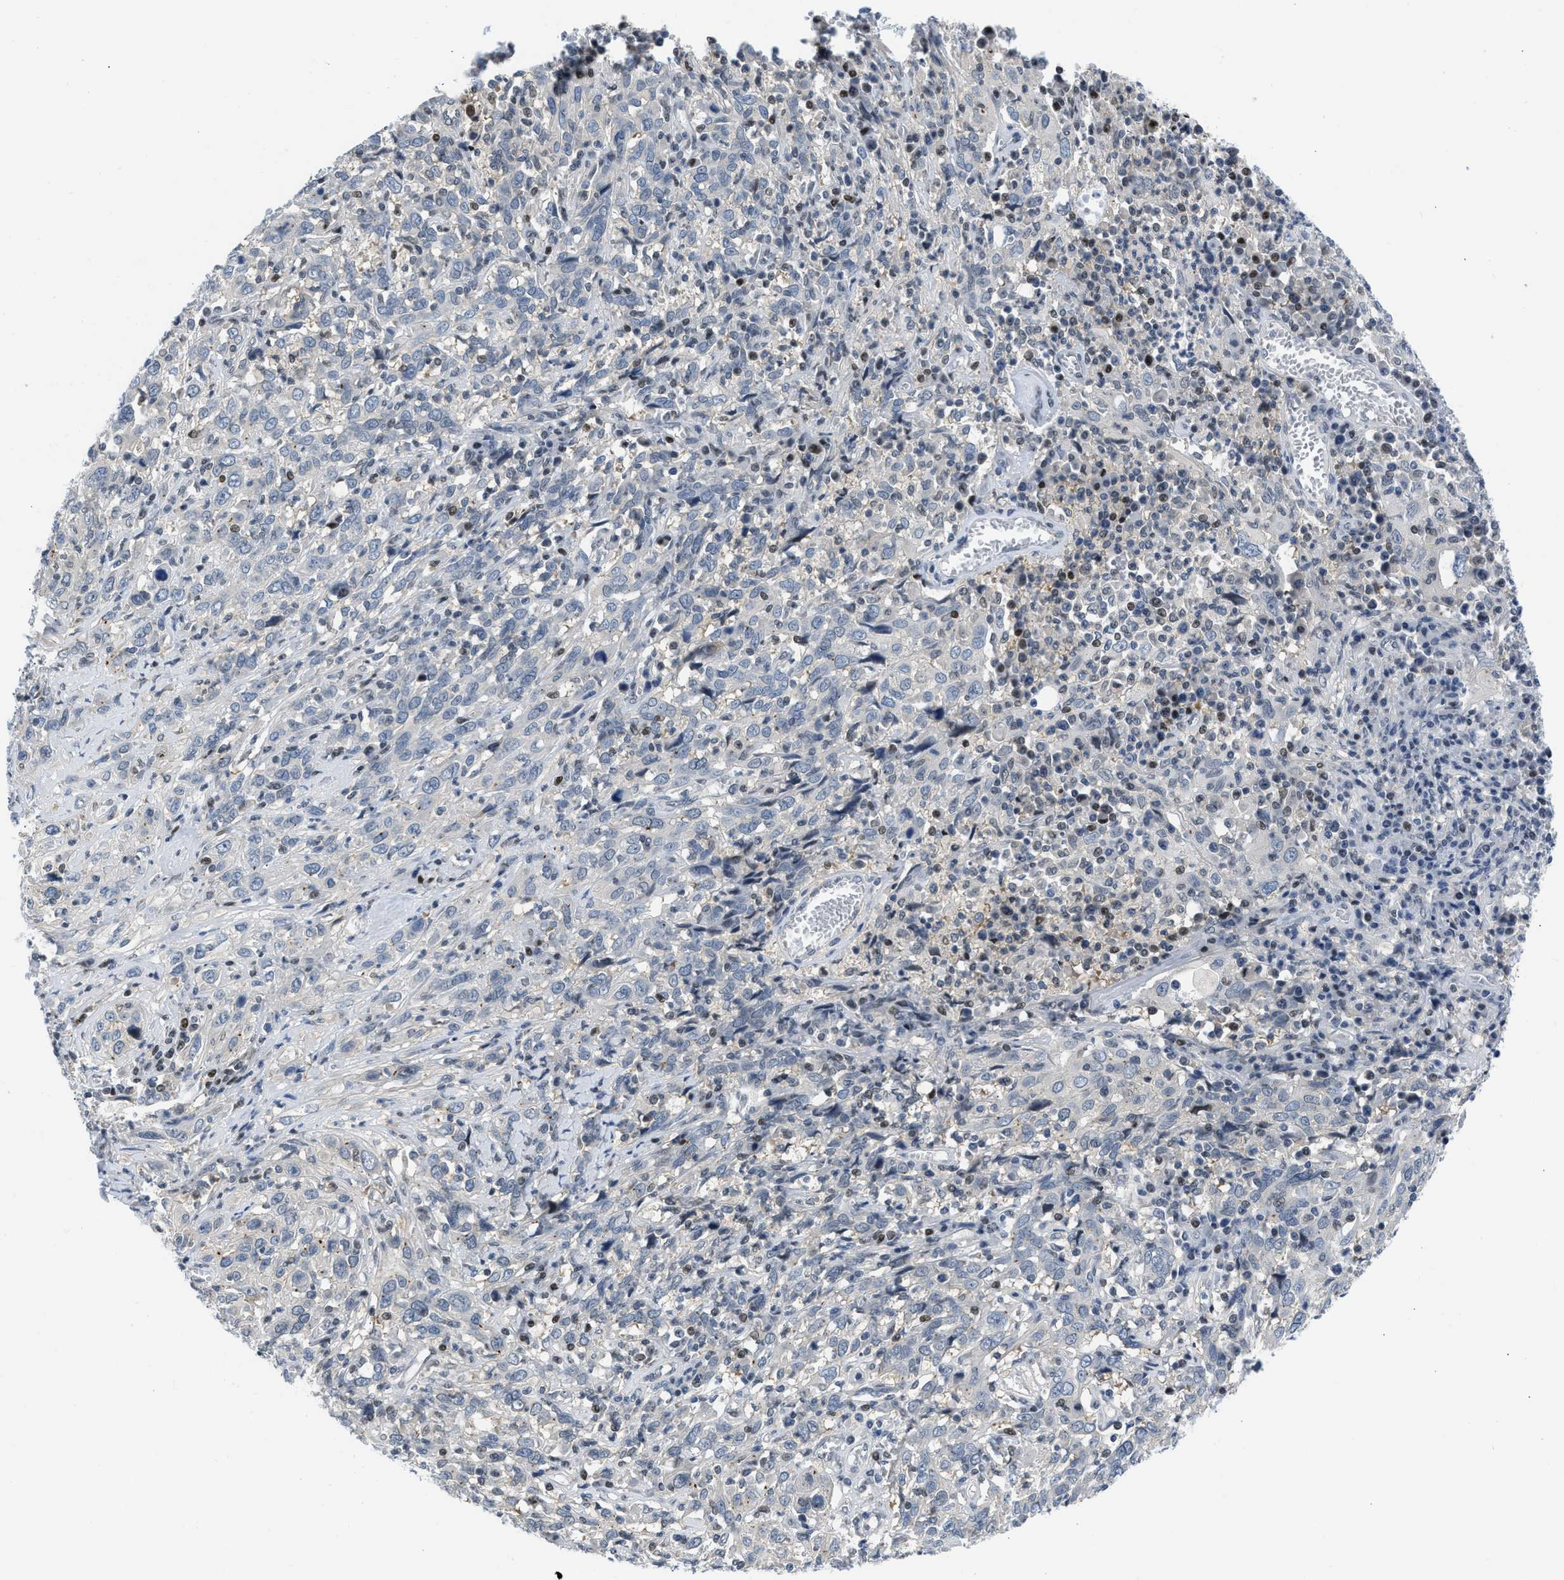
{"staining": {"intensity": "negative", "quantity": "none", "location": "none"}, "tissue": "cervical cancer", "cell_type": "Tumor cells", "image_type": "cancer", "snomed": [{"axis": "morphology", "description": "Squamous cell carcinoma, NOS"}, {"axis": "topography", "description": "Cervix"}], "caption": "A high-resolution image shows IHC staining of cervical cancer (squamous cell carcinoma), which reveals no significant staining in tumor cells.", "gene": "OLIG3", "patient": {"sex": "female", "age": 46}}